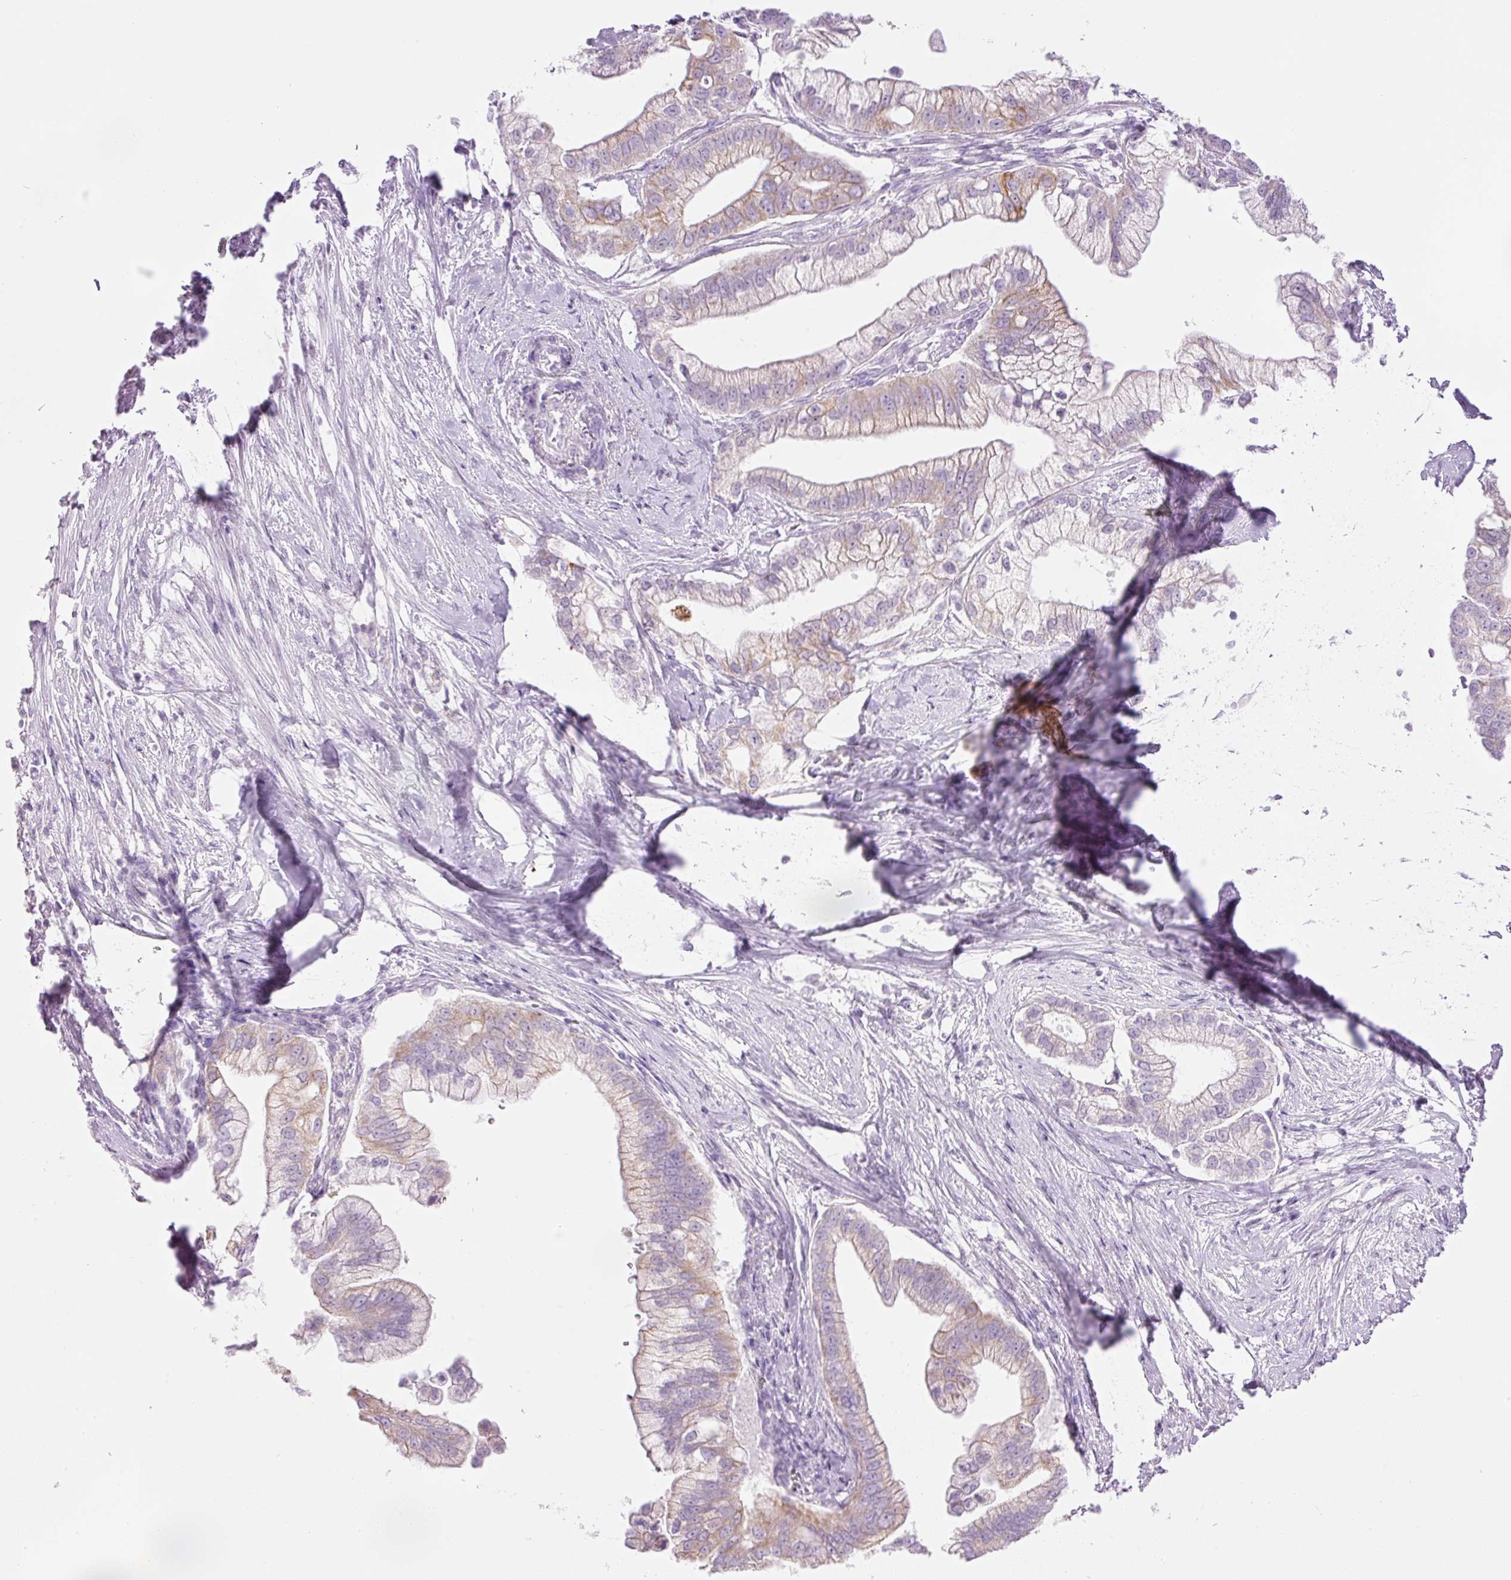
{"staining": {"intensity": "weak", "quantity": ">75%", "location": "cytoplasmic/membranous"}, "tissue": "pancreatic cancer", "cell_type": "Tumor cells", "image_type": "cancer", "snomed": [{"axis": "morphology", "description": "Adenocarcinoma, NOS"}, {"axis": "topography", "description": "Pancreas"}], "caption": "Immunohistochemical staining of human pancreatic cancer shows weak cytoplasmic/membranous protein staining in approximately >75% of tumor cells. The staining was performed using DAB to visualize the protein expression in brown, while the nuclei were stained in blue with hematoxylin (Magnification: 20x).", "gene": "CARD16", "patient": {"sex": "male", "age": 70}}